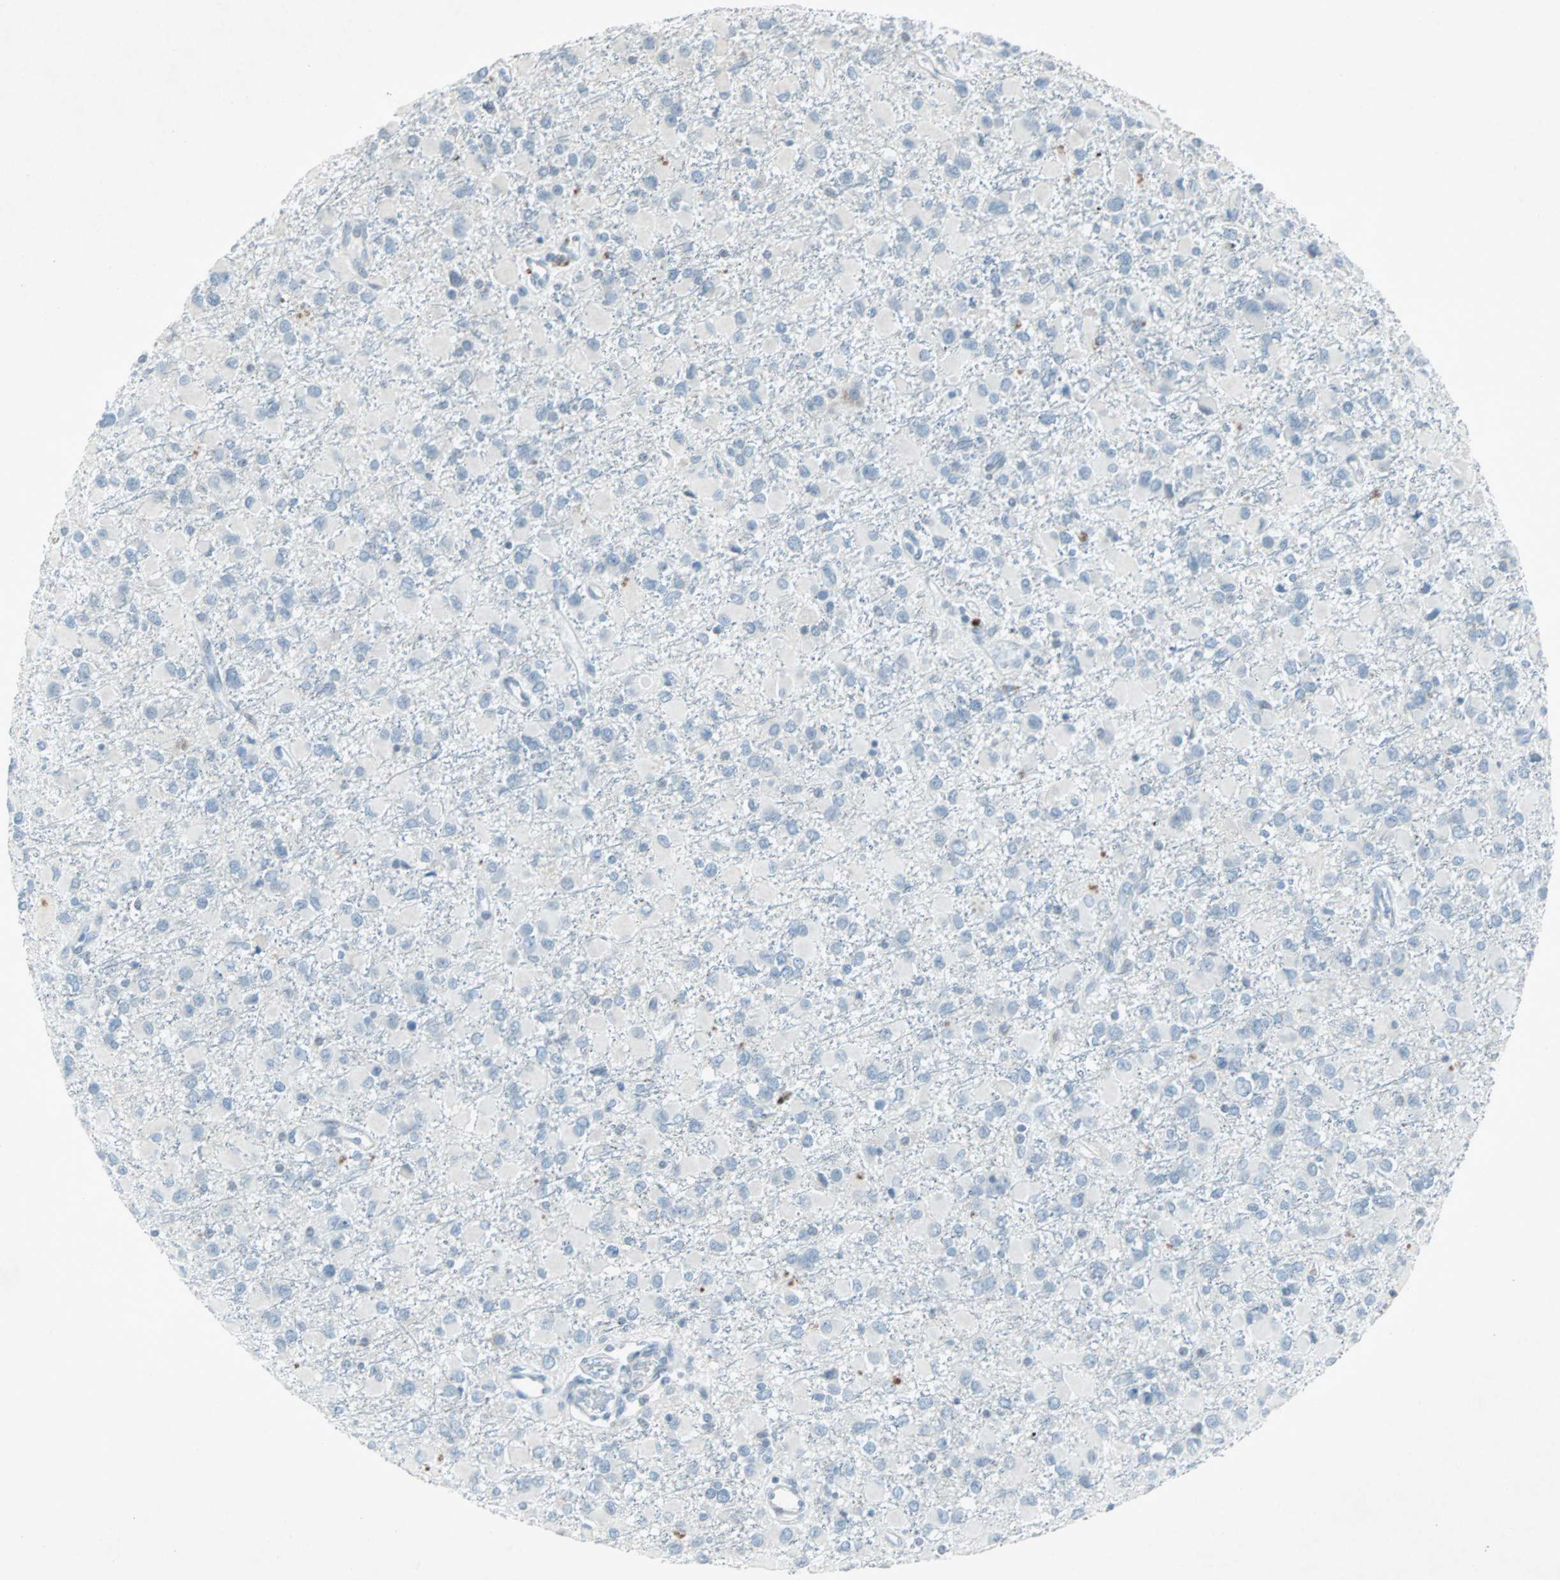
{"staining": {"intensity": "negative", "quantity": "none", "location": "none"}, "tissue": "glioma", "cell_type": "Tumor cells", "image_type": "cancer", "snomed": [{"axis": "morphology", "description": "Glioma, malignant, Low grade"}, {"axis": "topography", "description": "Brain"}], "caption": "Tumor cells show no significant staining in malignant glioma (low-grade). (Stains: DAB (3,3'-diaminobenzidine) immunohistochemistry (IHC) with hematoxylin counter stain, Microscopy: brightfield microscopy at high magnification).", "gene": "LANCL3", "patient": {"sex": "male", "age": 42}}